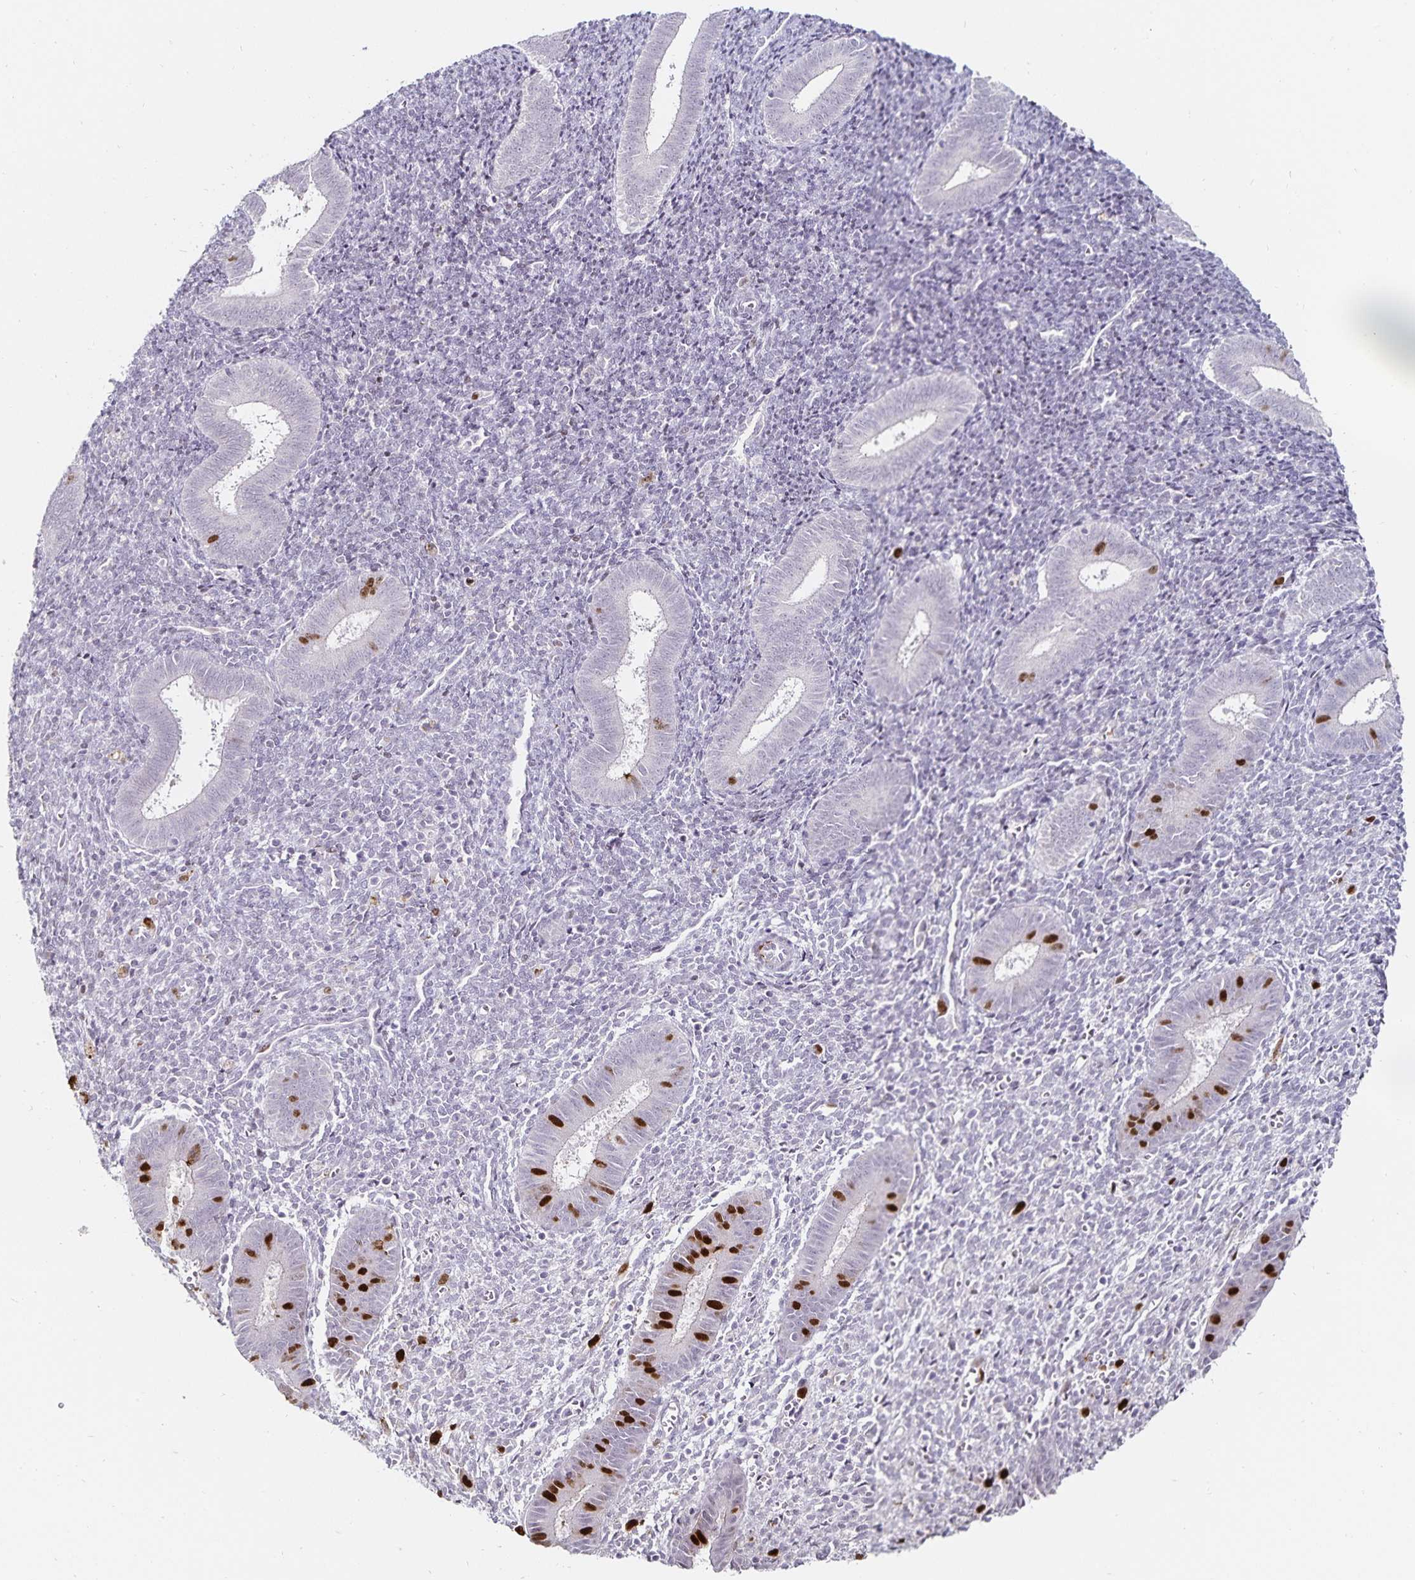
{"staining": {"intensity": "strong", "quantity": "<25%", "location": "nuclear"}, "tissue": "endometrium", "cell_type": "Cells in endometrial stroma", "image_type": "normal", "snomed": [{"axis": "morphology", "description": "Normal tissue, NOS"}, {"axis": "topography", "description": "Endometrium"}], "caption": "Normal endometrium displays strong nuclear expression in about <25% of cells in endometrial stroma, visualized by immunohistochemistry.", "gene": "ANLN", "patient": {"sex": "female", "age": 25}}